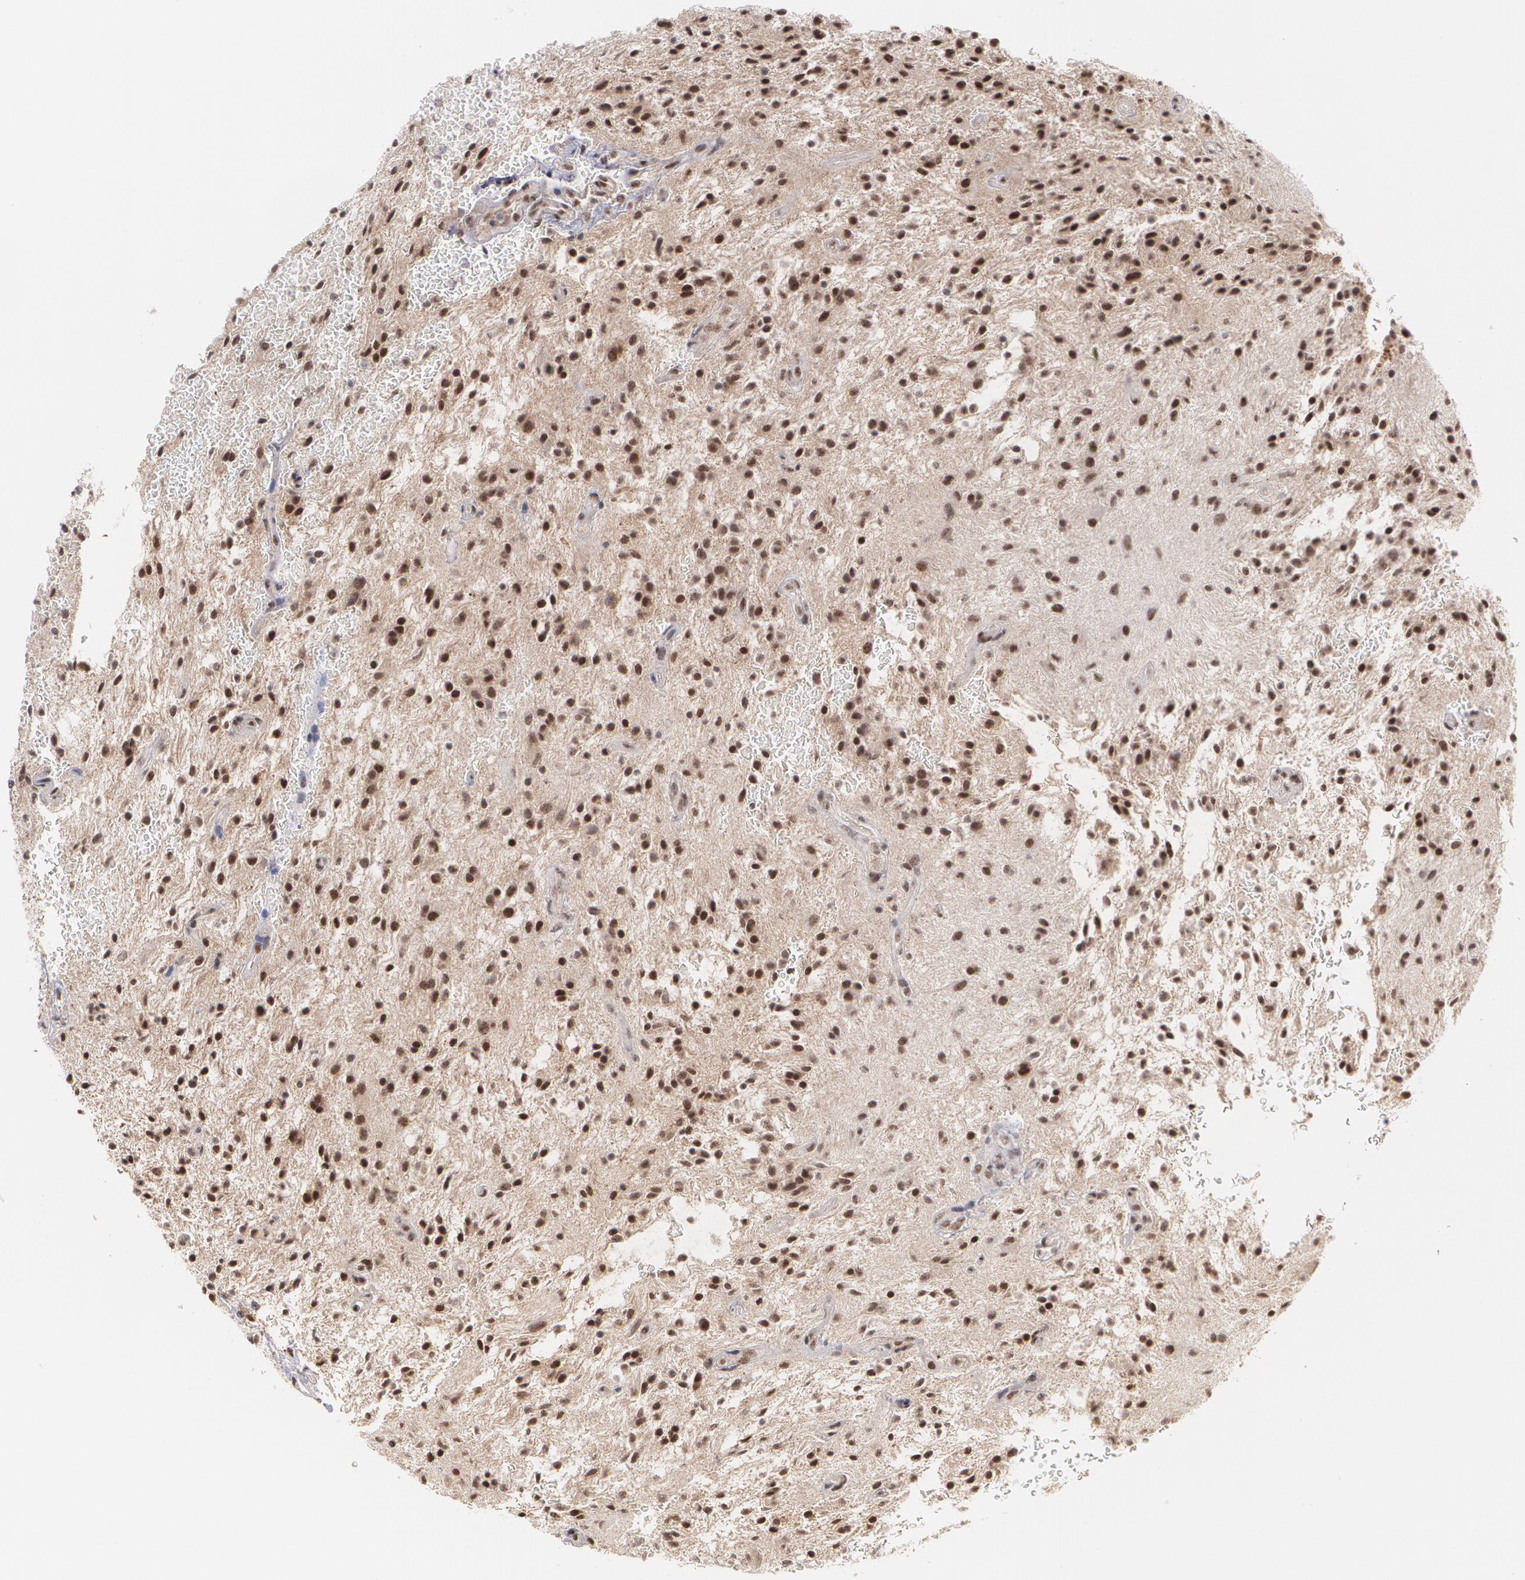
{"staining": {"intensity": "moderate", "quantity": ">75%", "location": "nuclear"}, "tissue": "glioma", "cell_type": "Tumor cells", "image_type": "cancer", "snomed": [{"axis": "morphology", "description": "Glioma, malignant, NOS"}, {"axis": "topography", "description": "Cerebellum"}], "caption": "Glioma was stained to show a protein in brown. There is medium levels of moderate nuclear positivity in approximately >75% of tumor cells.", "gene": "ZNF234", "patient": {"sex": "female", "age": 10}}